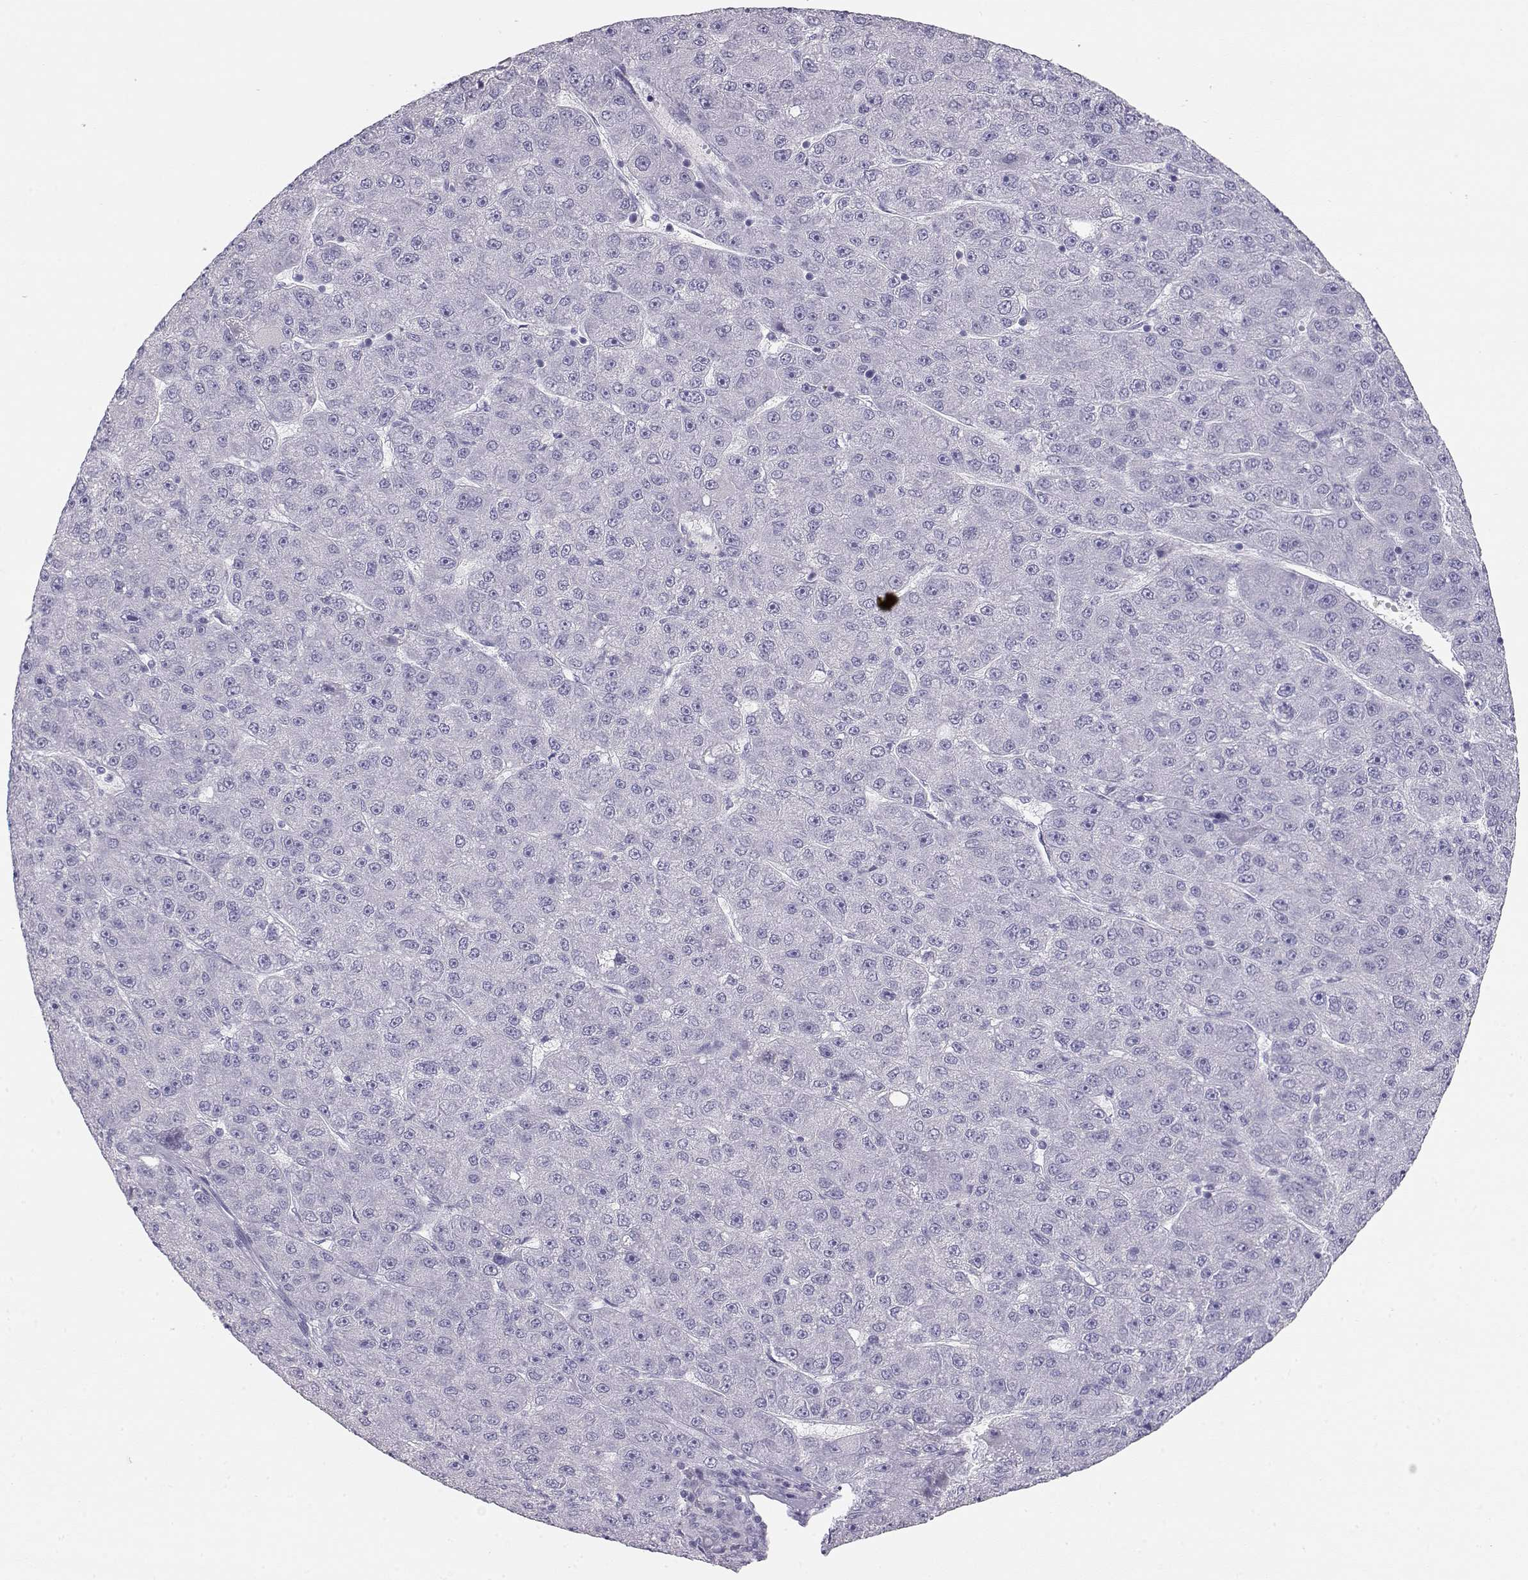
{"staining": {"intensity": "negative", "quantity": "none", "location": "none"}, "tissue": "liver cancer", "cell_type": "Tumor cells", "image_type": "cancer", "snomed": [{"axis": "morphology", "description": "Carcinoma, Hepatocellular, NOS"}, {"axis": "topography", "description": "Liver"}], "caption": "Histopathology image shows no protein staining in tumor cells of liver cancer tissue. (DAB IHC, high magnification).", "gene": "OPN5", "patient": {"sex": "male", "age": 67}}